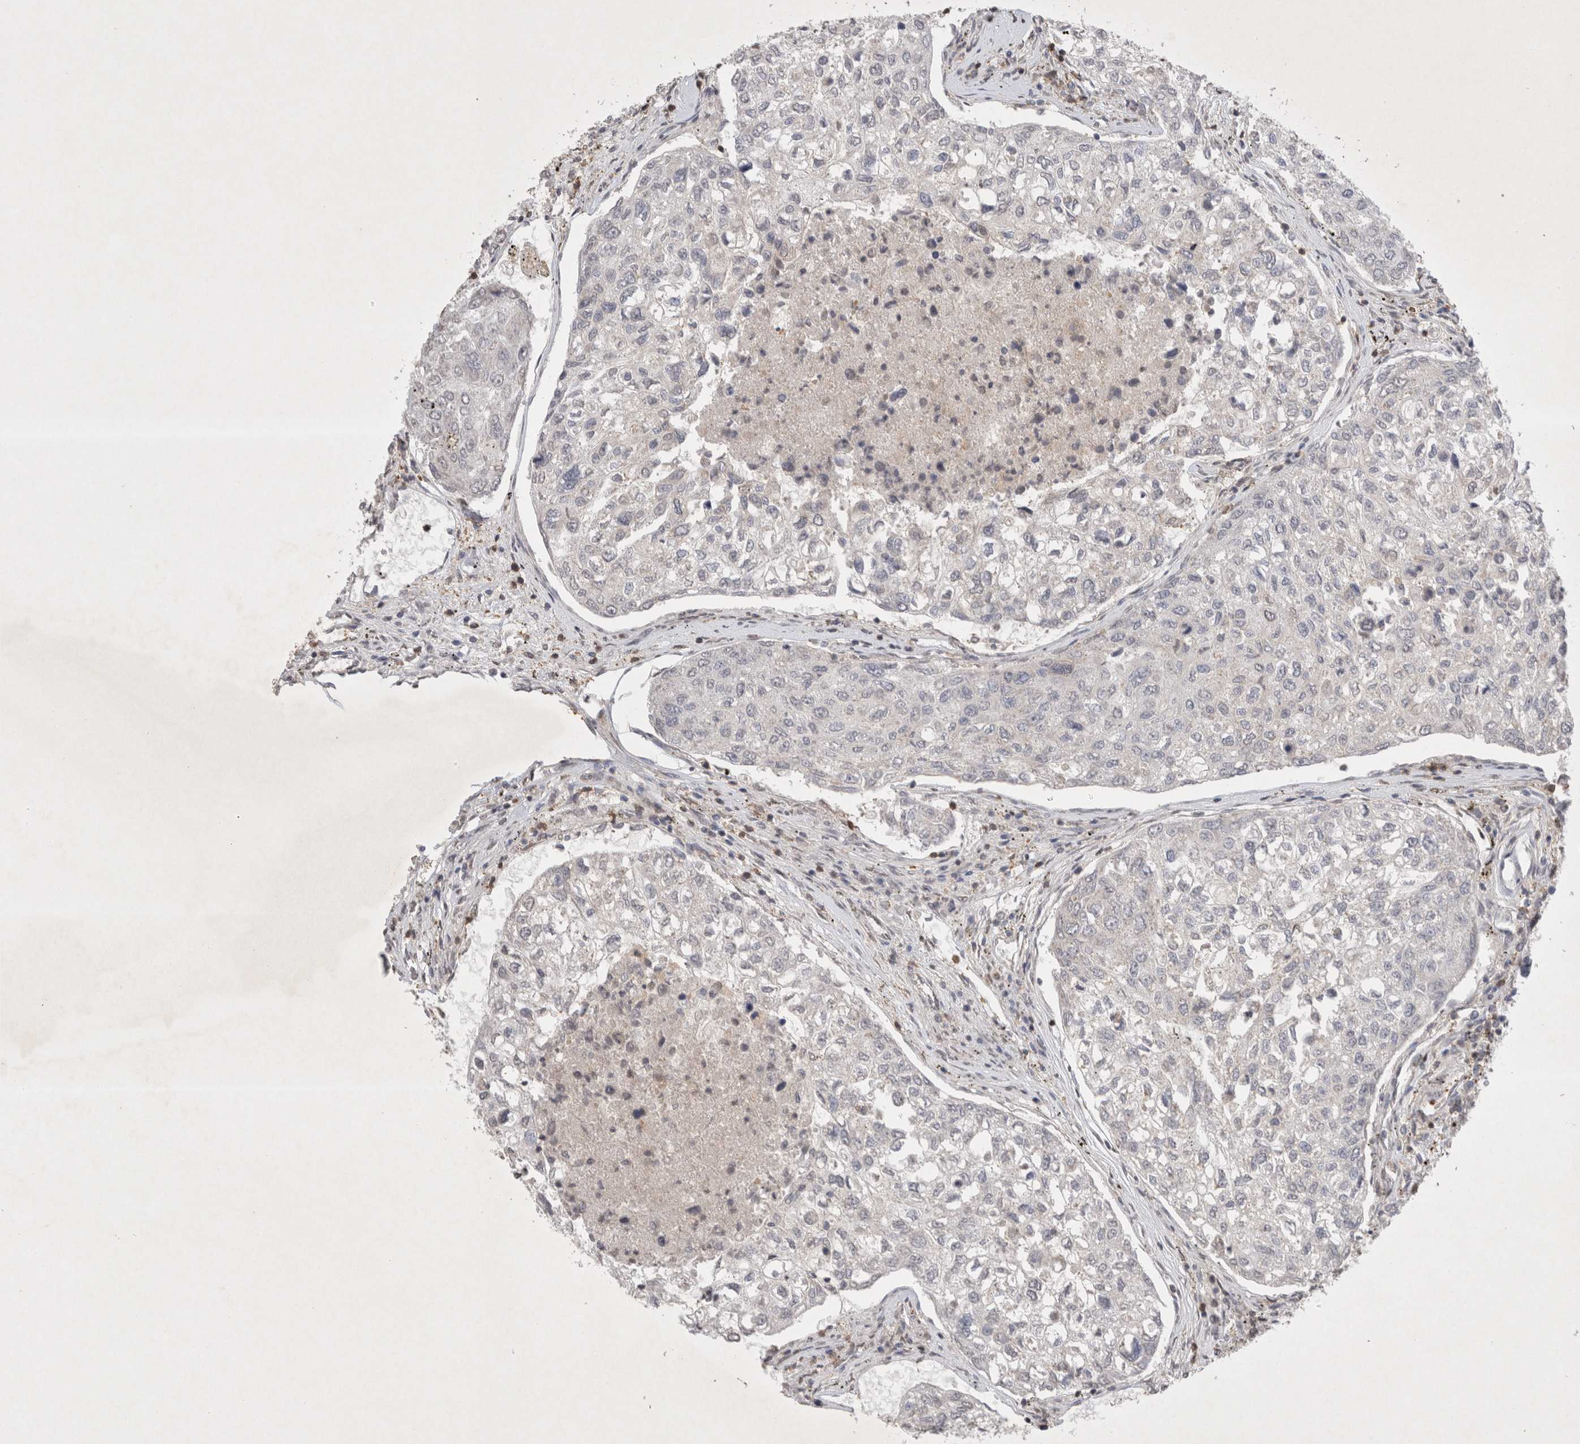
{"staining": {"intensity": "negative", "quantity": "none", "location": "none"}, "tissue": "urothelial cancer", "cell_type": "Tumor cells", "image_type": "cancer", "snomed": [{"axis": "morphology", "description": "Urothelial carcinoma, High grade"}, {"axis": "topography", "description": "Lymph node"}, {"axis": "topography", "description": "Urinary bladder"}], "caption": "Immunohistochemical staining of high-grade urothelial carcinoma reveals no significant positivity in tumor cells. (DAB immunohistochemistry with hematoxylin counter stain).", "gene": "WIPF2", "patient": {"sex": "male", "age": 51}}